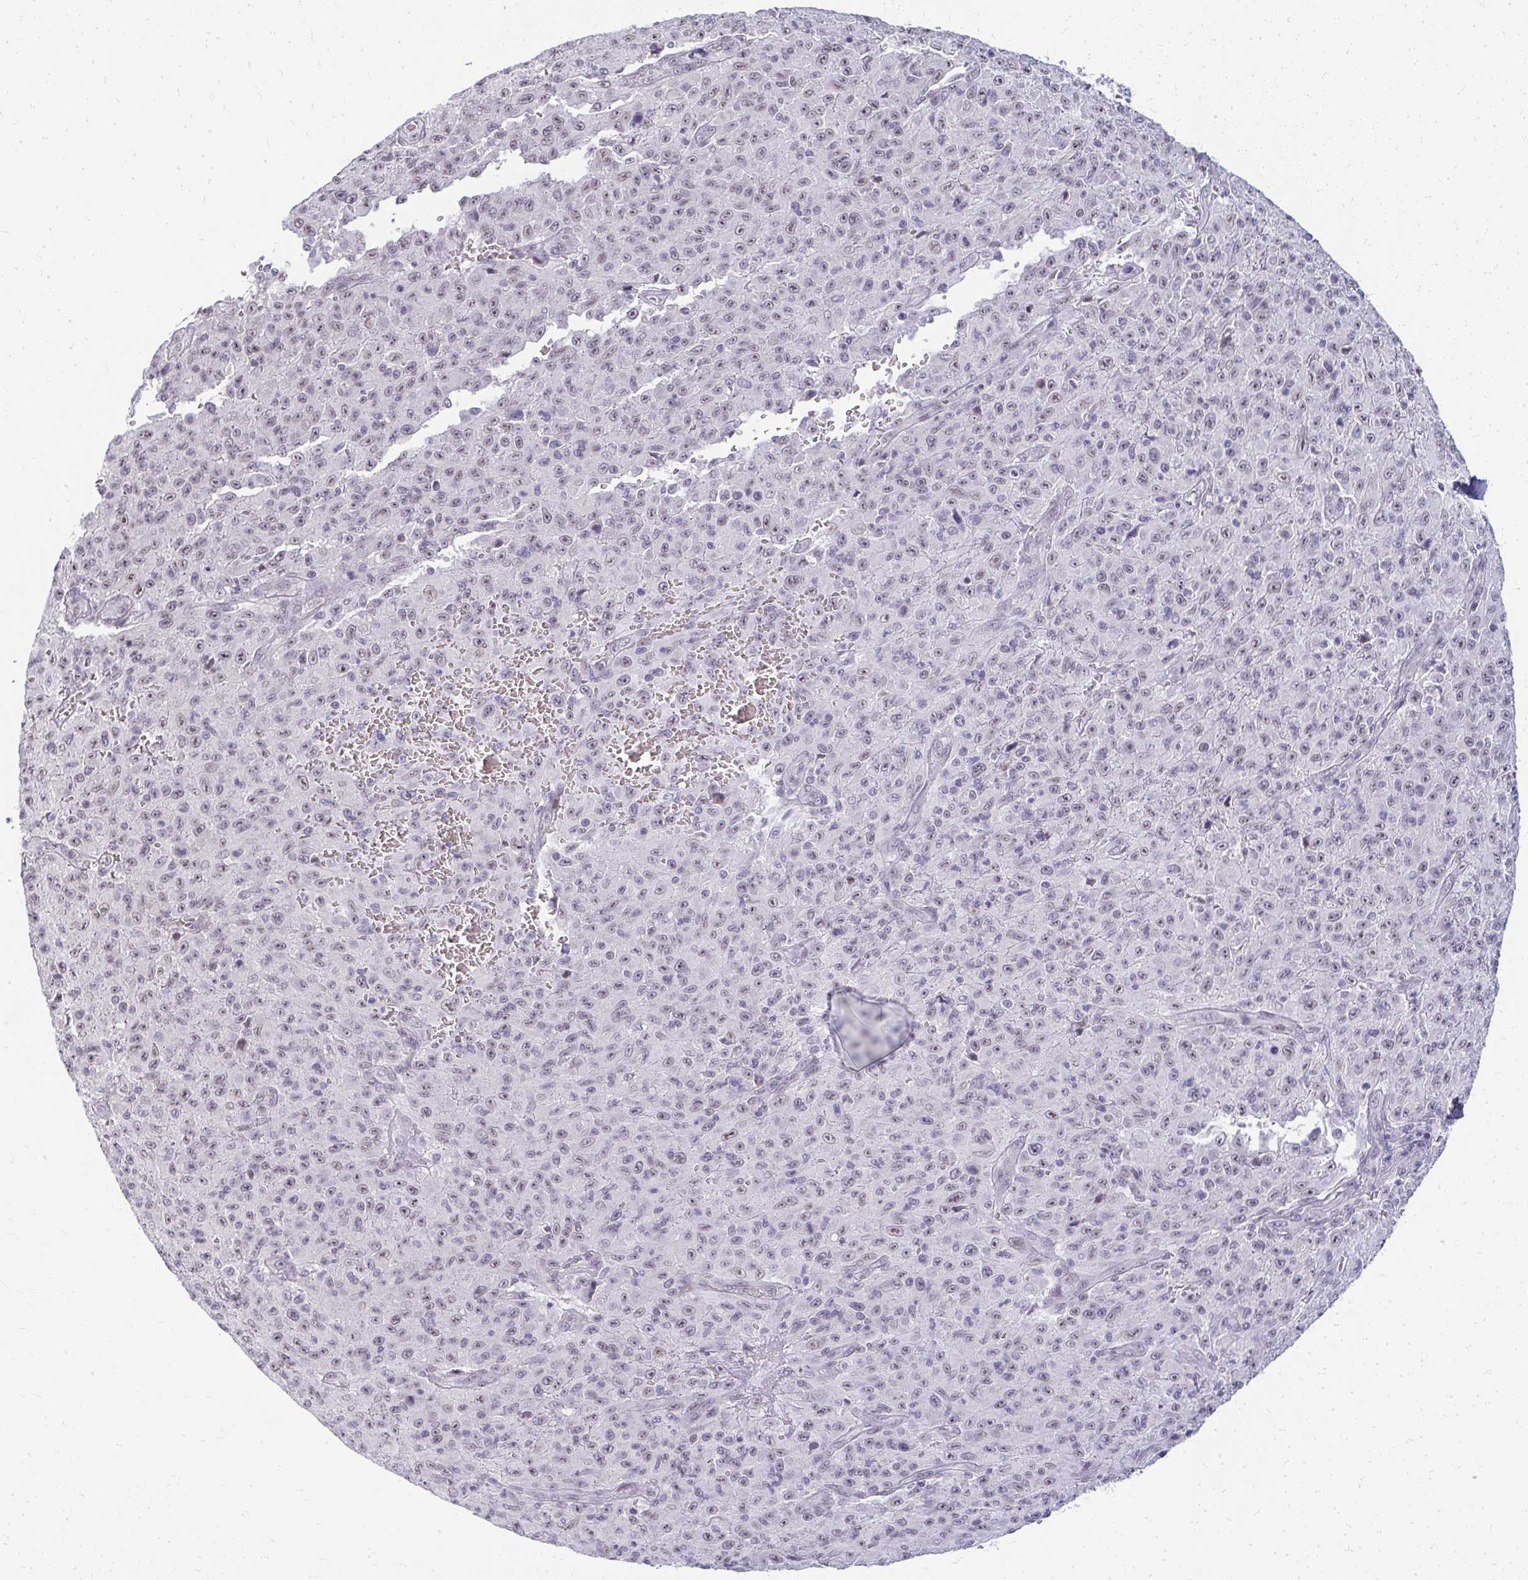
{"staining": {"intensity": "weak", "quantity": "<25%", "location": "nuclear"}, "tissue": "melanoma", "cell_type": "Tumor cells", "image_type": "cancer", "snomed": [{"axis": "morphology", "description": "Malignant melanoma, NOS"}, {"axis": "topography", "description": "Skin"}], "caption": "Immunohistochemistry of melanoma shows no positivity in tumor cells.", "gene": "TEX33", "patient": {"sex": "male", "age": 46}}